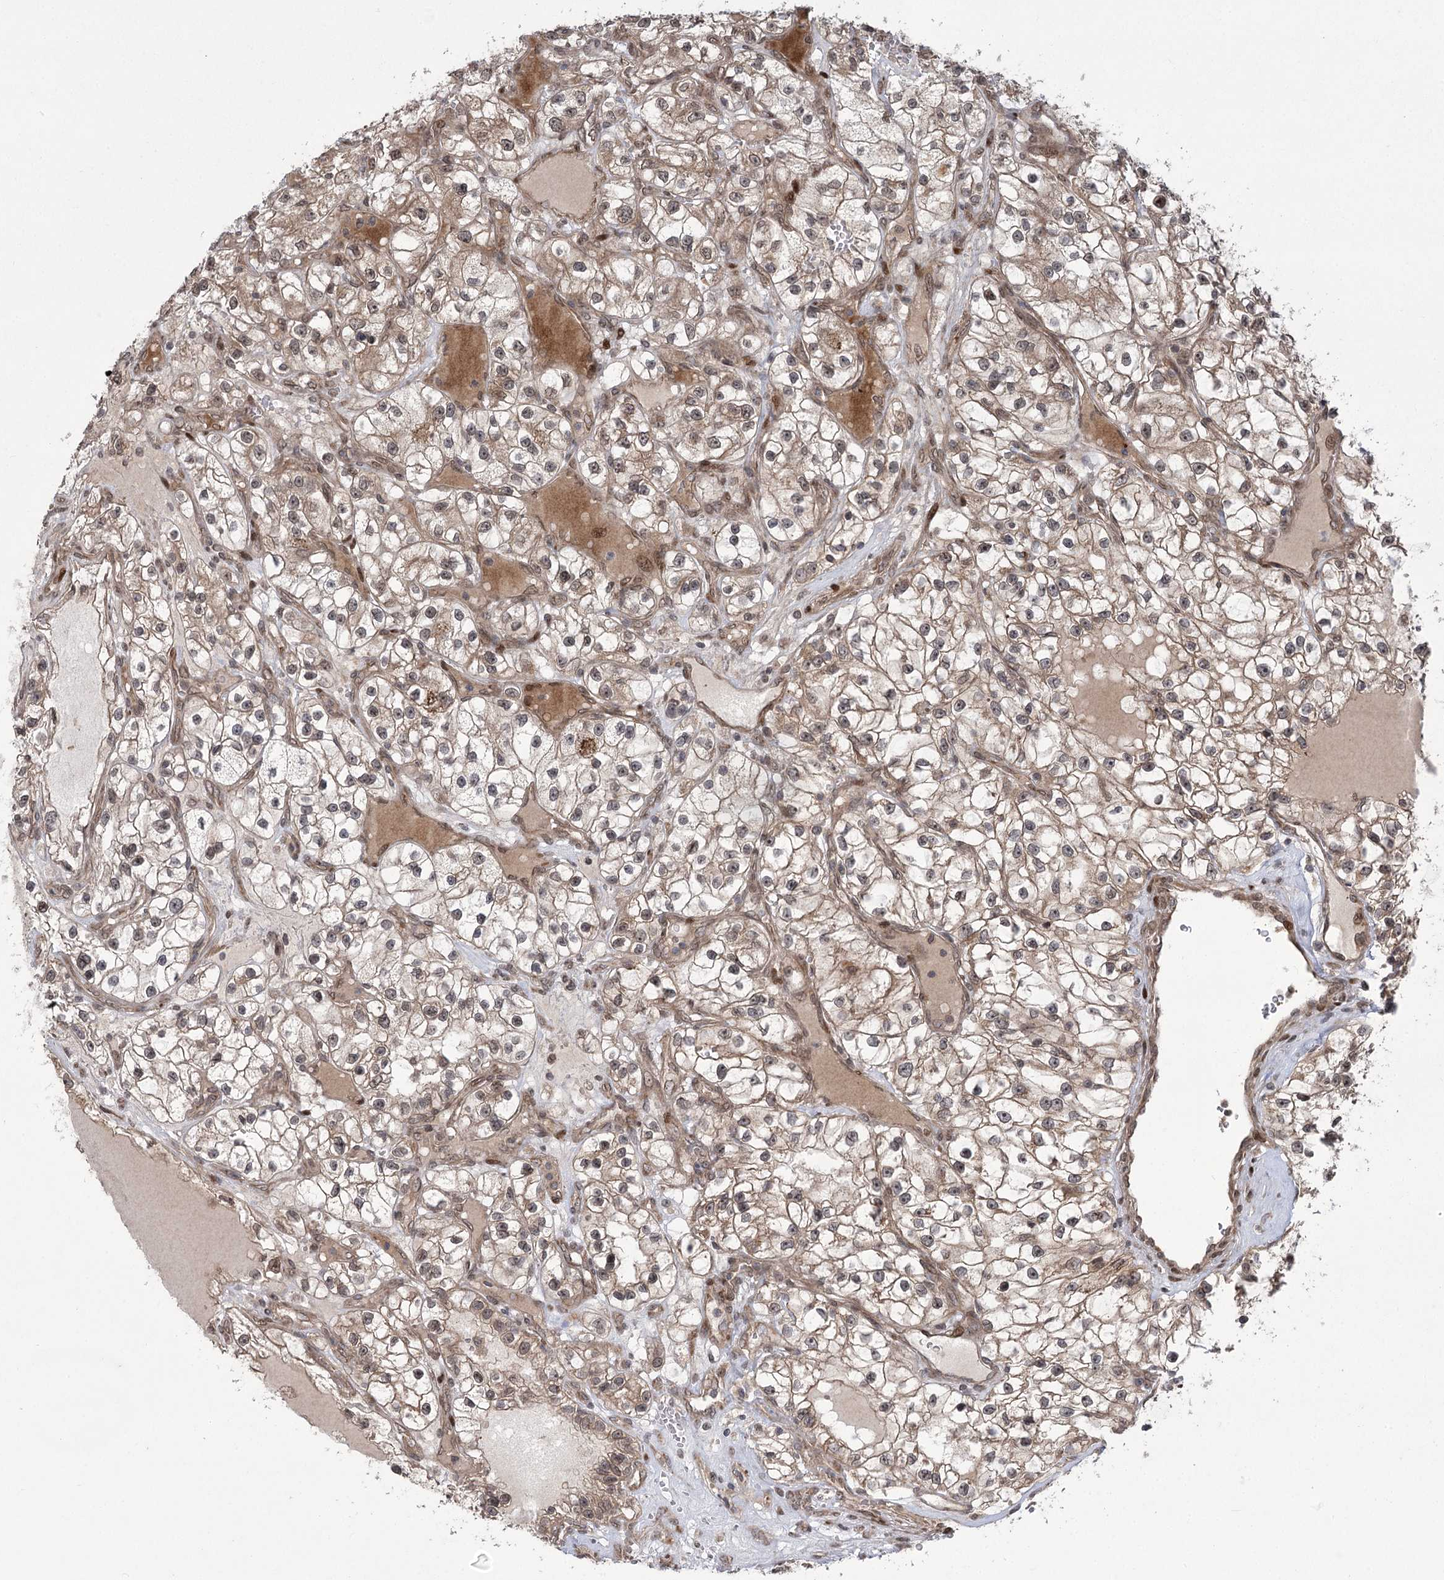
{"staining": {"intensity": "weak", "quantity": ">75%", "location": "cytoplasmic/membranous,nuclear"}, "tissue": "renal cancer", "cell_type": "Tumor cells", "image_type": "cancer", "snomed": [{"axis": "morphology", "description": "Adenocarcinoma, NOS"}, {"axis": "topography", "description": "Kidney"}], "caption": "Protein staining of renal cancer tissue demonstrates weak cytoplasmic/membranous and nuclear expression in approximately >75% of tumor cells.", "gene": "TENM2", "patient": {"sex": "female", "age": 57}}